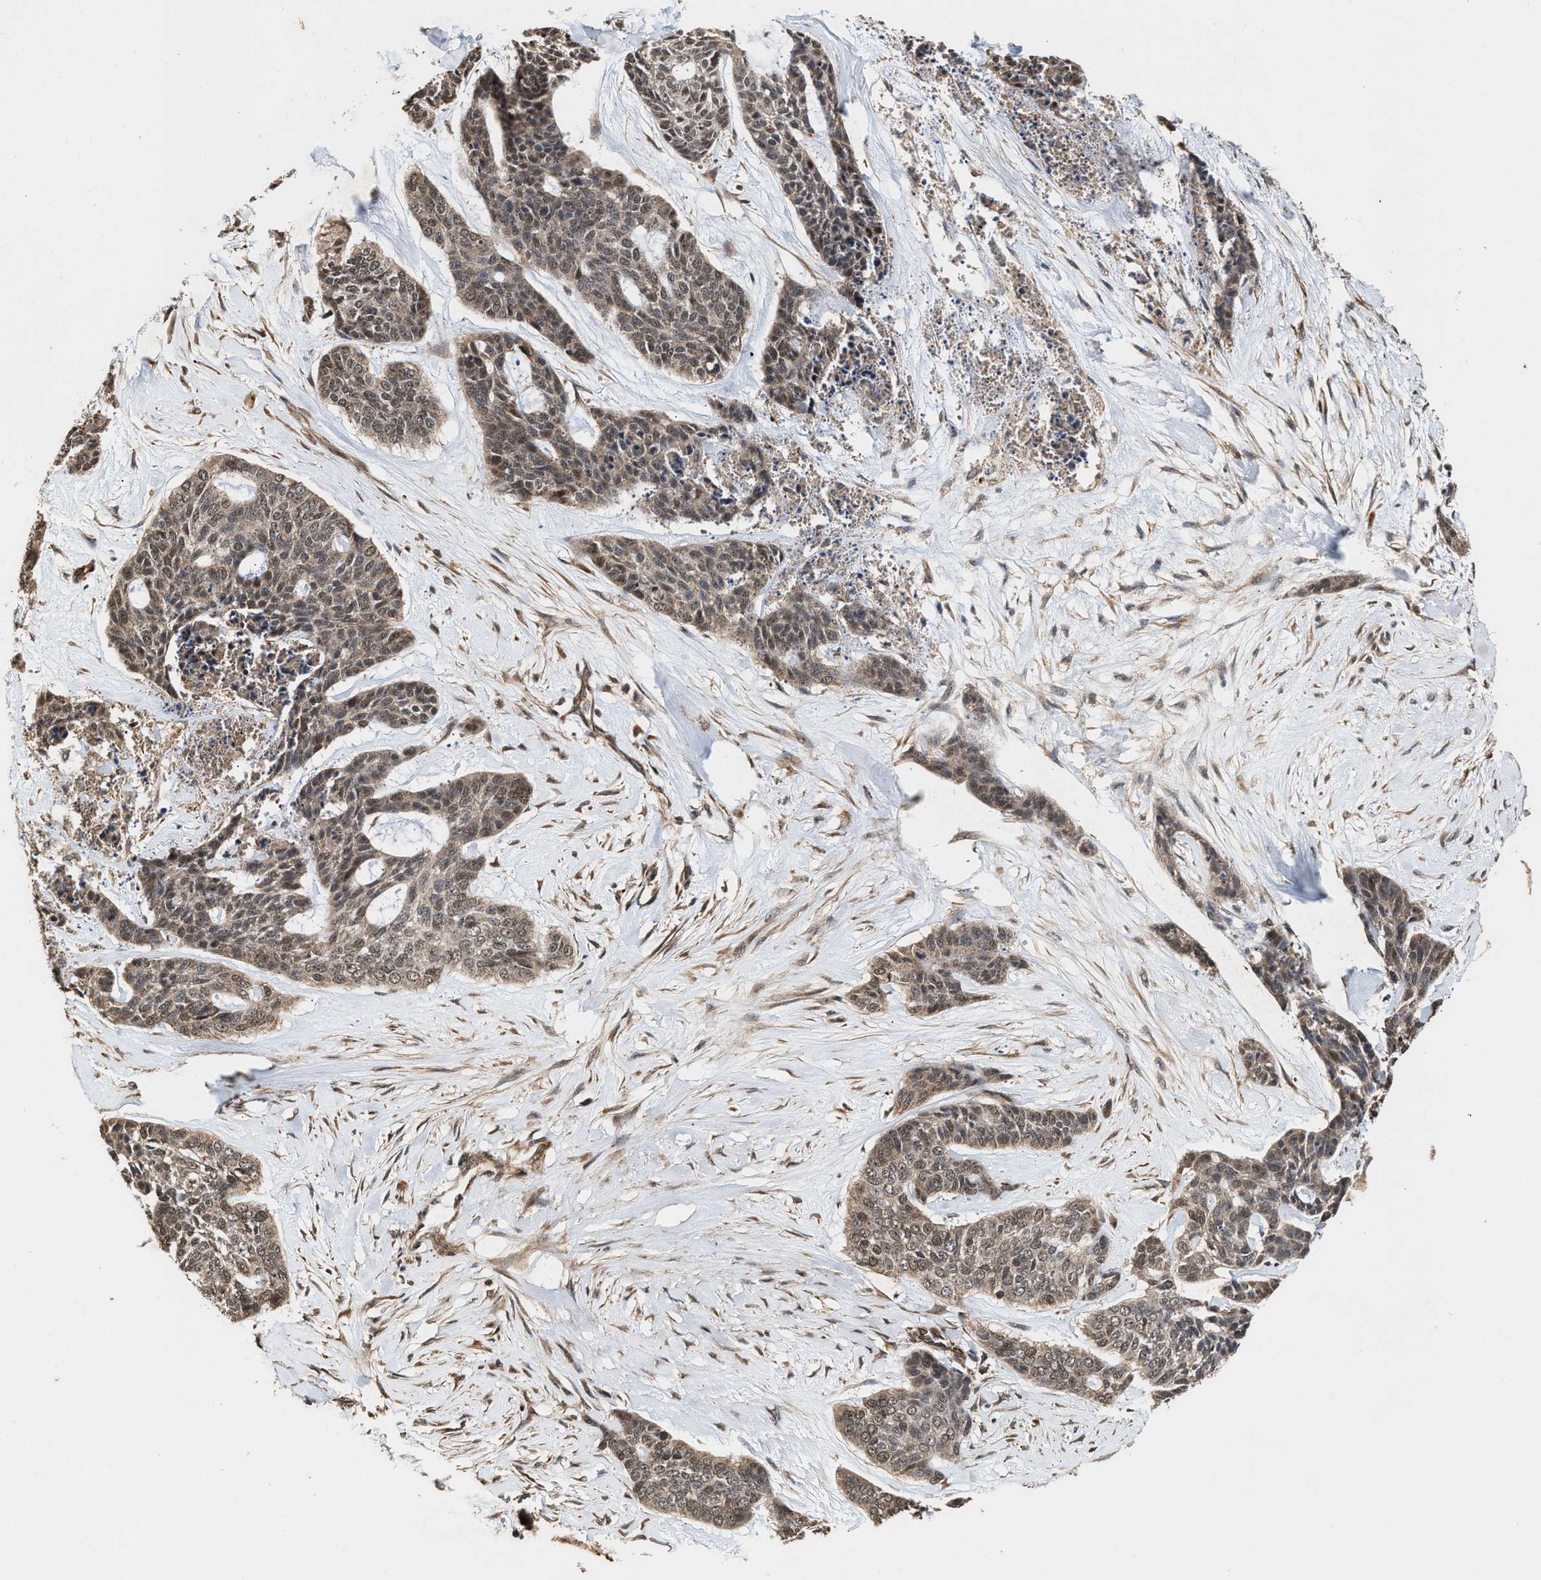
{"staining": {"intensity": "moderate", "quantity": "25%-75%", "location": "cytoplasmic/membranous,nuclear"}, "tissue": "skin cancer", "cell_type": "Tumor cells", "image_type": "cancer", "snomed": [{"axis": "morphology", "description": "Basal cell carcinoma"}, {"axis": "topography", "description": "Skin"}], "caption": "A brown stain shows moderate cytoplasmic/membranous and nuclear staining of a protein in skin cancer tumor cells. (Stains: DAB in brown, nuclei in blue, Microscopy: brightfield microscopy at high magnification).", "gene": "ZNHIT6", "patient": {"sex": "female", "age": 64}}